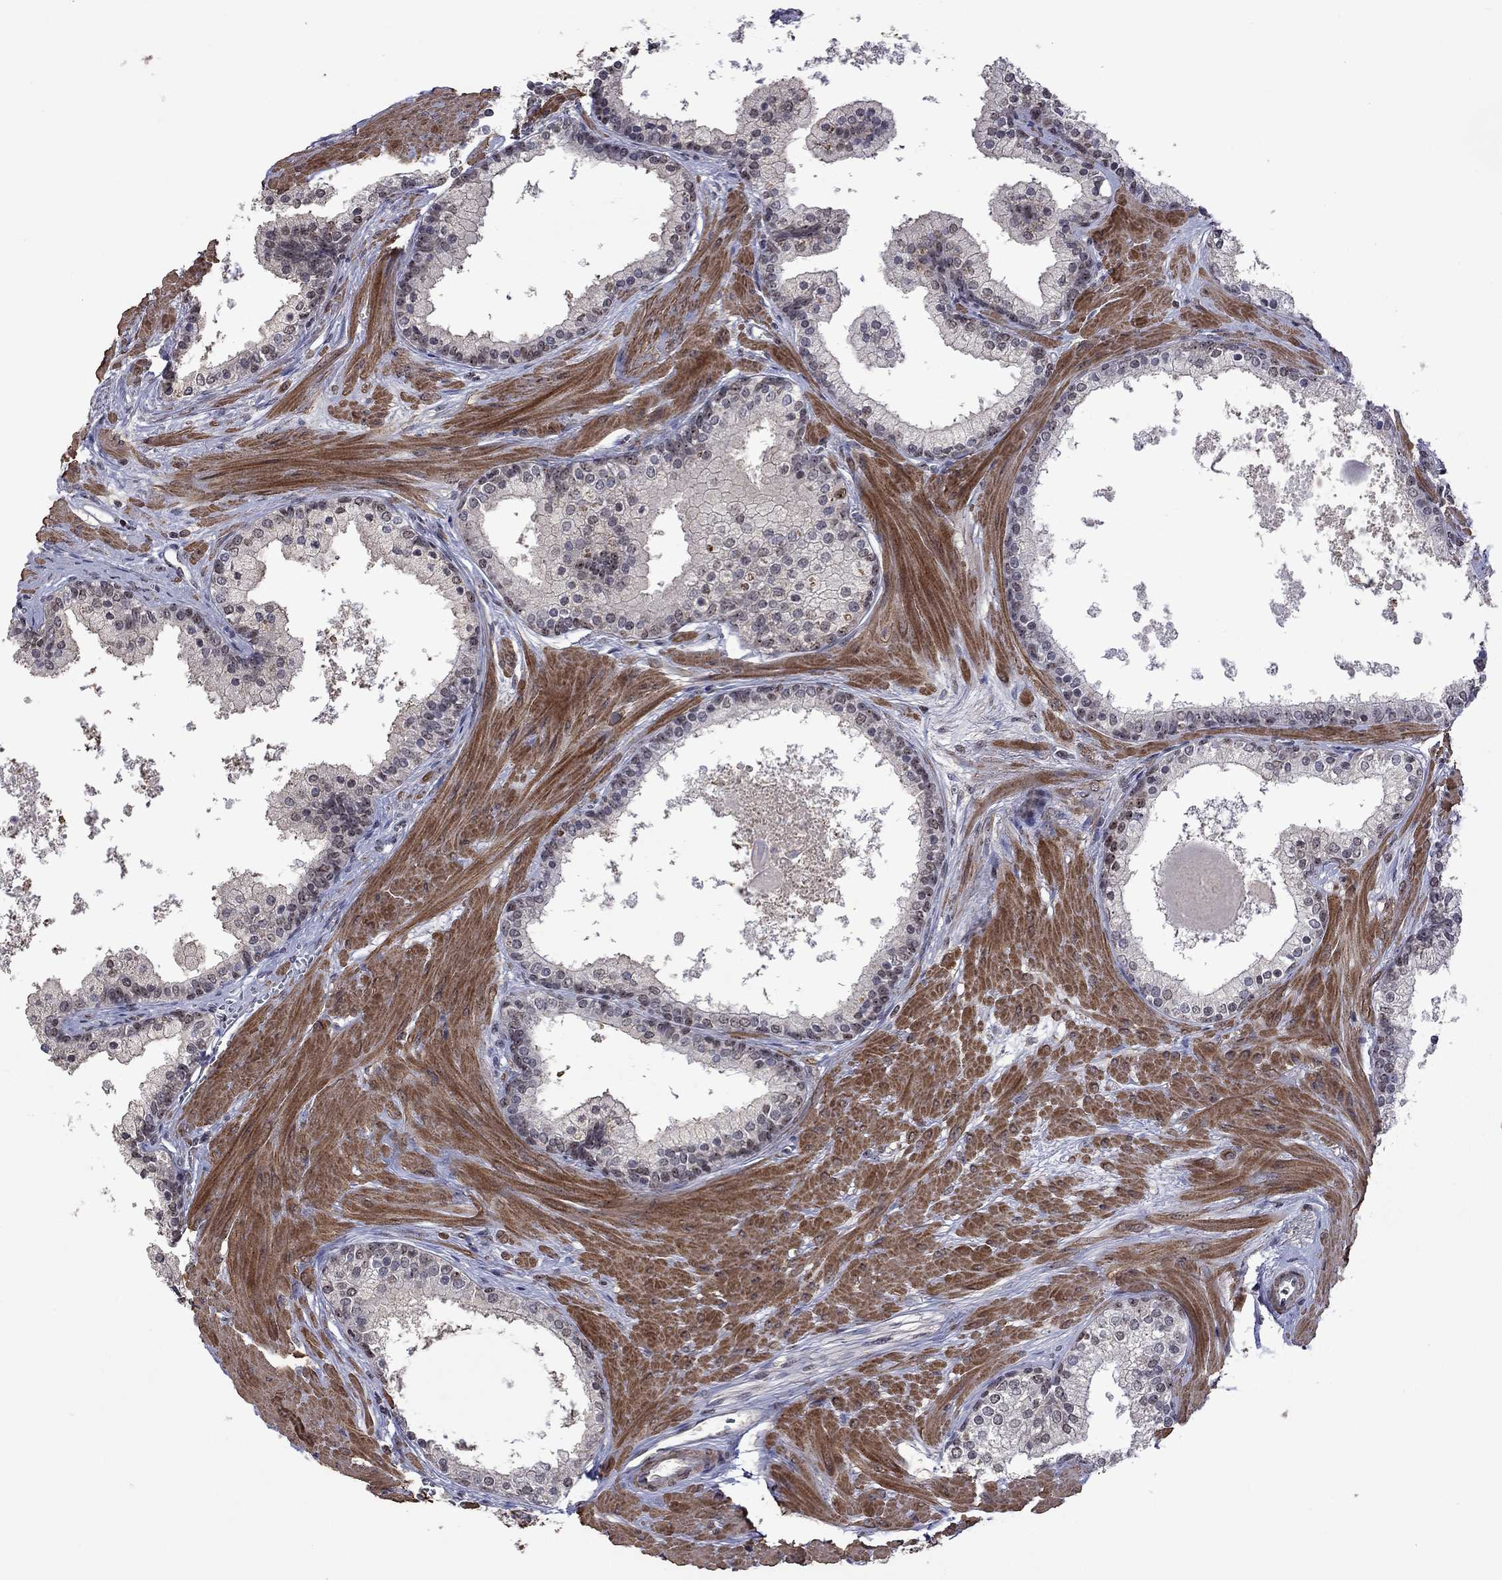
{"staining": {"intensity": "moderate", "quantity": "<25%", "location": "nuclear"}, "tissue": "prostate", "cell_type": "Glandular cells", "image_type": "normal", "snomed": [{"axis": "morphology", "description": "Normal tissue, NOS"}, {"axis": "topography", "description": "Prostate"}], "caption": "This micrograph demonstrates benign prostate stained with IHC to label a protein in brown. The nuclear of glandular cells show moderate positivity for the protein. Nuclei are counter-stained blue.", "gene": "SPOUT1", "patient": {"sex": "male", "age": 61}}